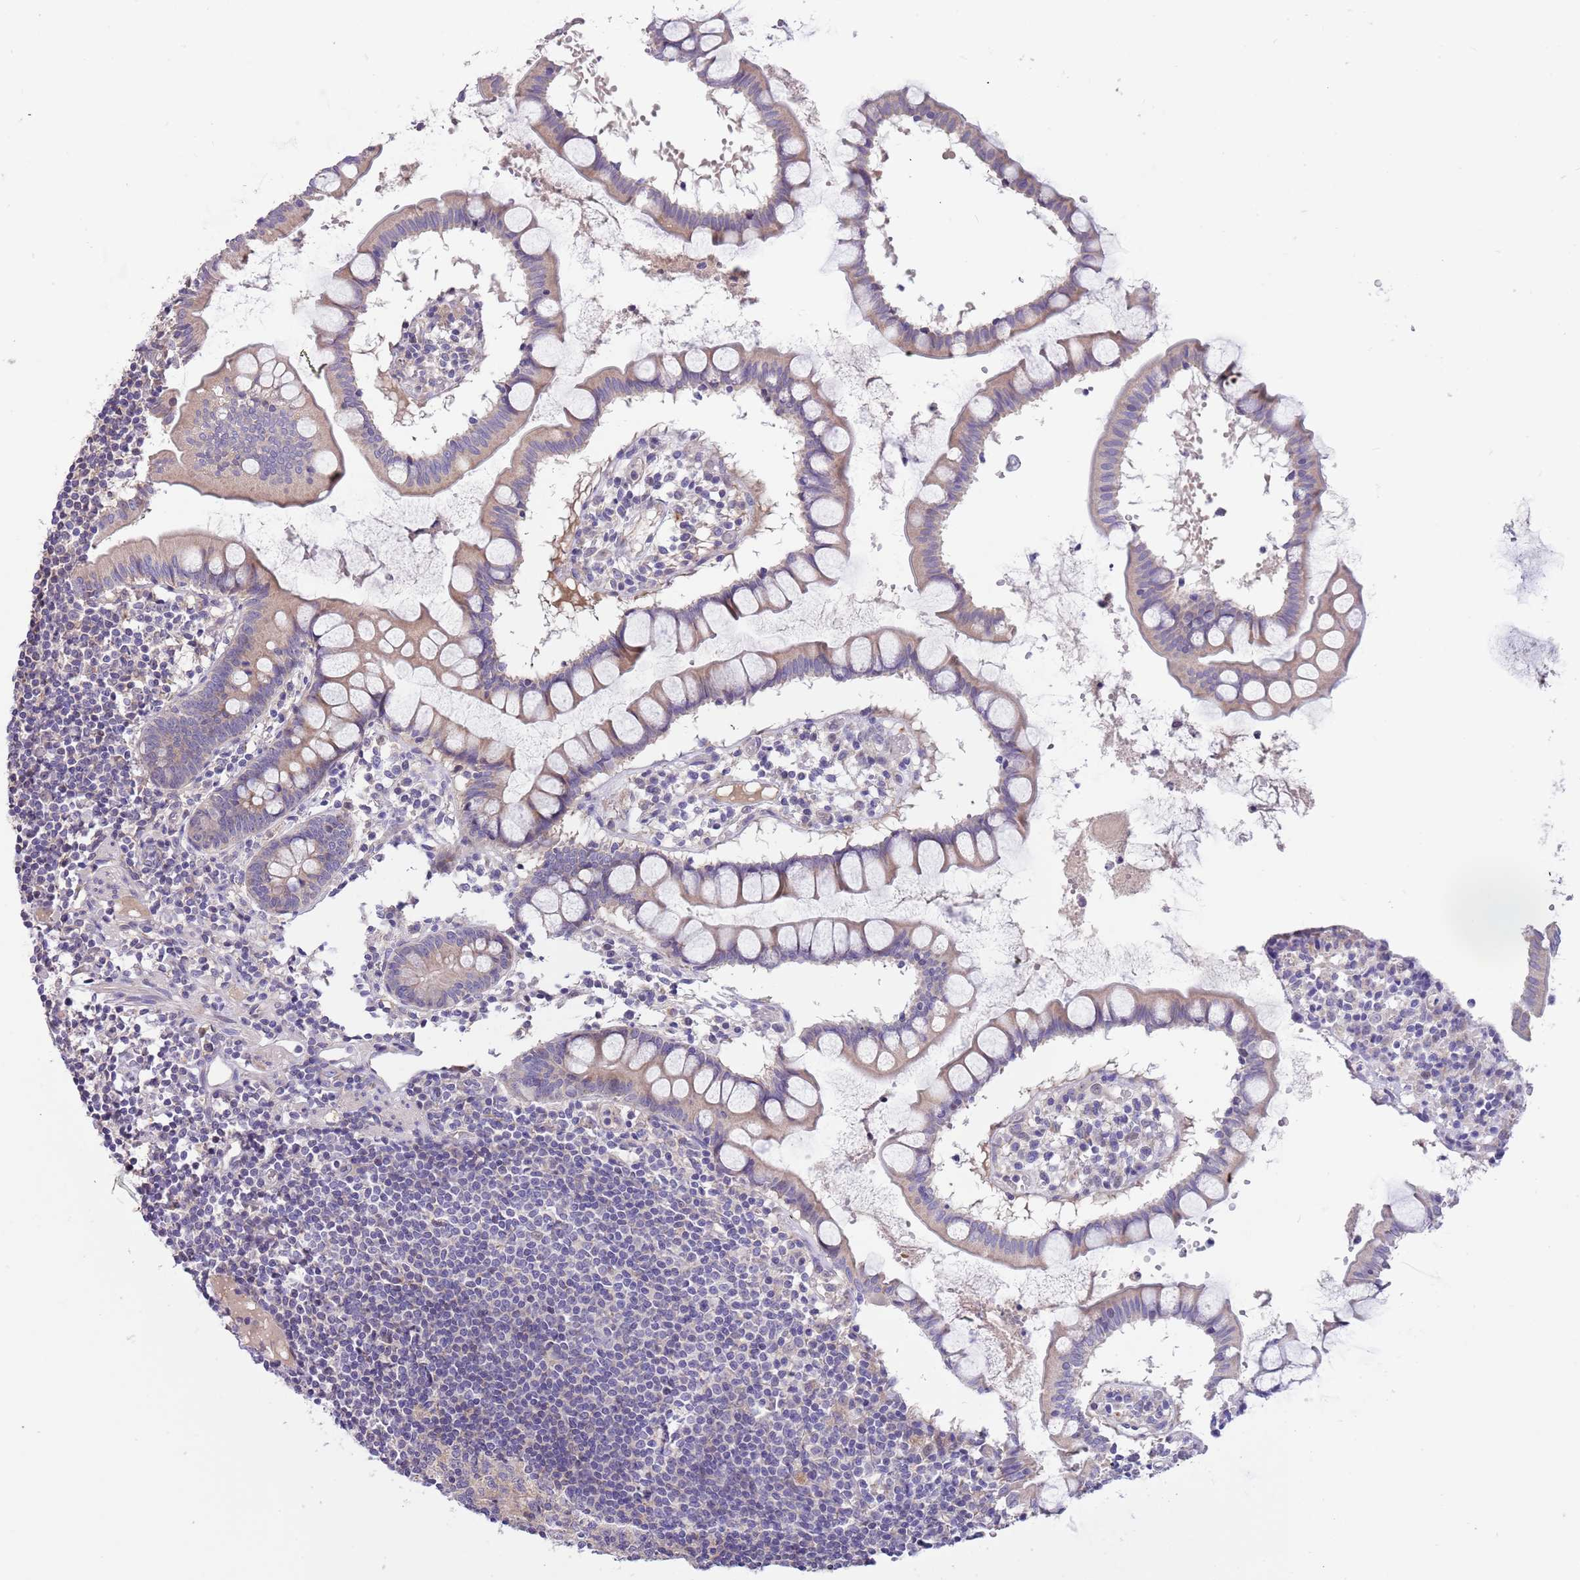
{"staining": {"intensity": "weak", "quantity": "25%-75%", "location": "cytoplasmic/membranous"}, "tissue": "colon", "cell_type": "Endothelial cells", "image_type": "normal", "snomed": [{"axis": "morphology", "description": "Normal tissue, NOS"}, {"axis": "morphology", "description": "Adenocarcinoma, NOS"}, {"axis": "topography", "description": "Colon"}], "caption": "DAB (3,3'-diaminobenzidine) immunohistochemical staining of normal colon shows weak cytoplasmic/membranous protein staining in about 25%-75% of endothelial cells.", "gene": "CABYR", "patient": {"sex": "female", "age": 55}}